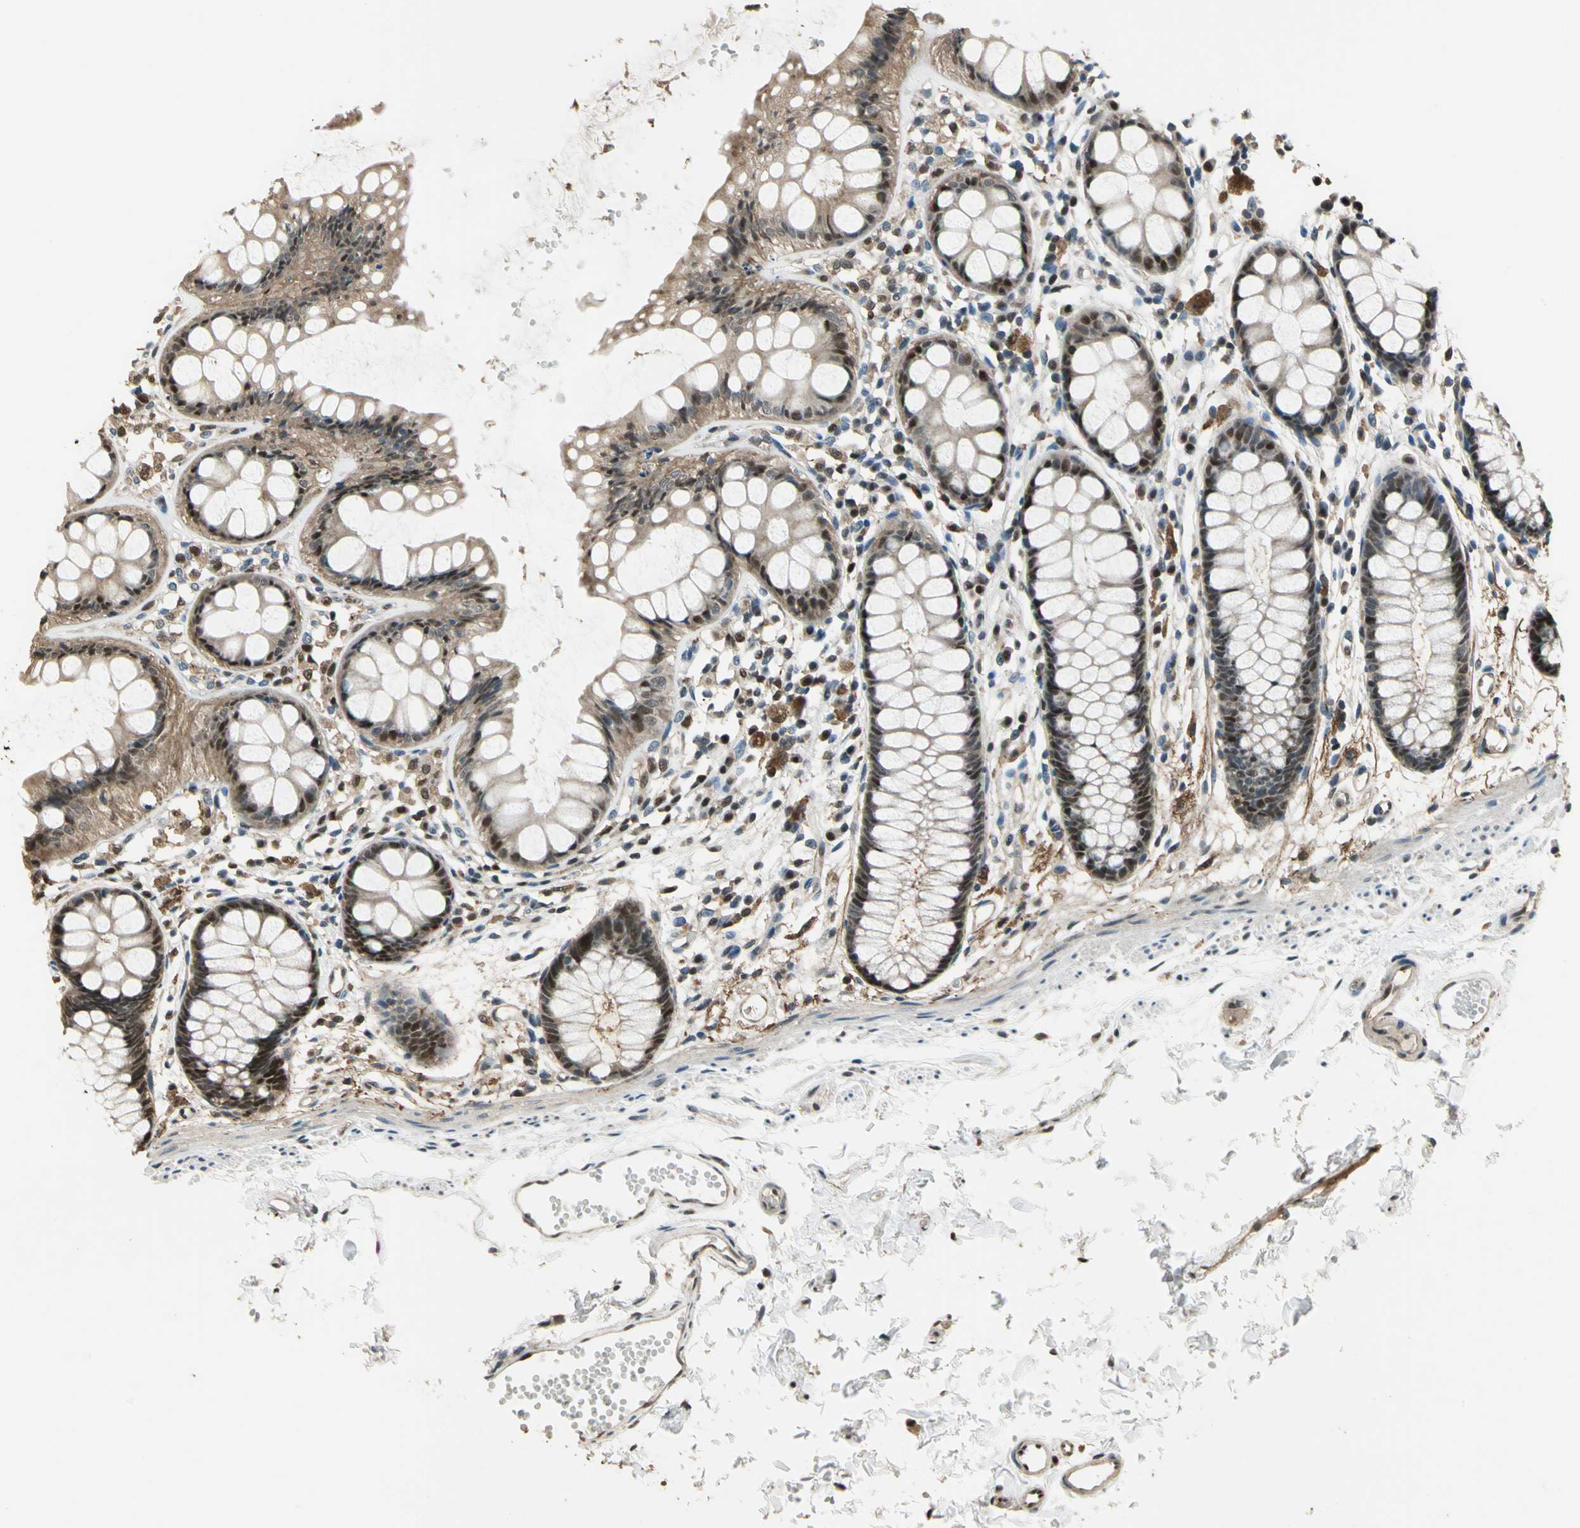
{"staining": {"intensity": "strong", "quantity": ">75%", "location": "cytoplasmic/membranous,nuclear"}, "tissue": "rectum", "cell_type": "Glandular cells", "image_type": "normal", "snomed": [{"axis": "morphology", "description": "Normal tissue, NOS"}, {"axis": "topography", "description": "Rectum"}], "caption": "This is an image of immunohistochemistry staining of unremarkable rectum, which shows strong staining in the cytoplasmic/membranous,nuclear of glandular cells.", "gene": "MIS18BP1", "patient": {"sex": "female", "age": 66}}